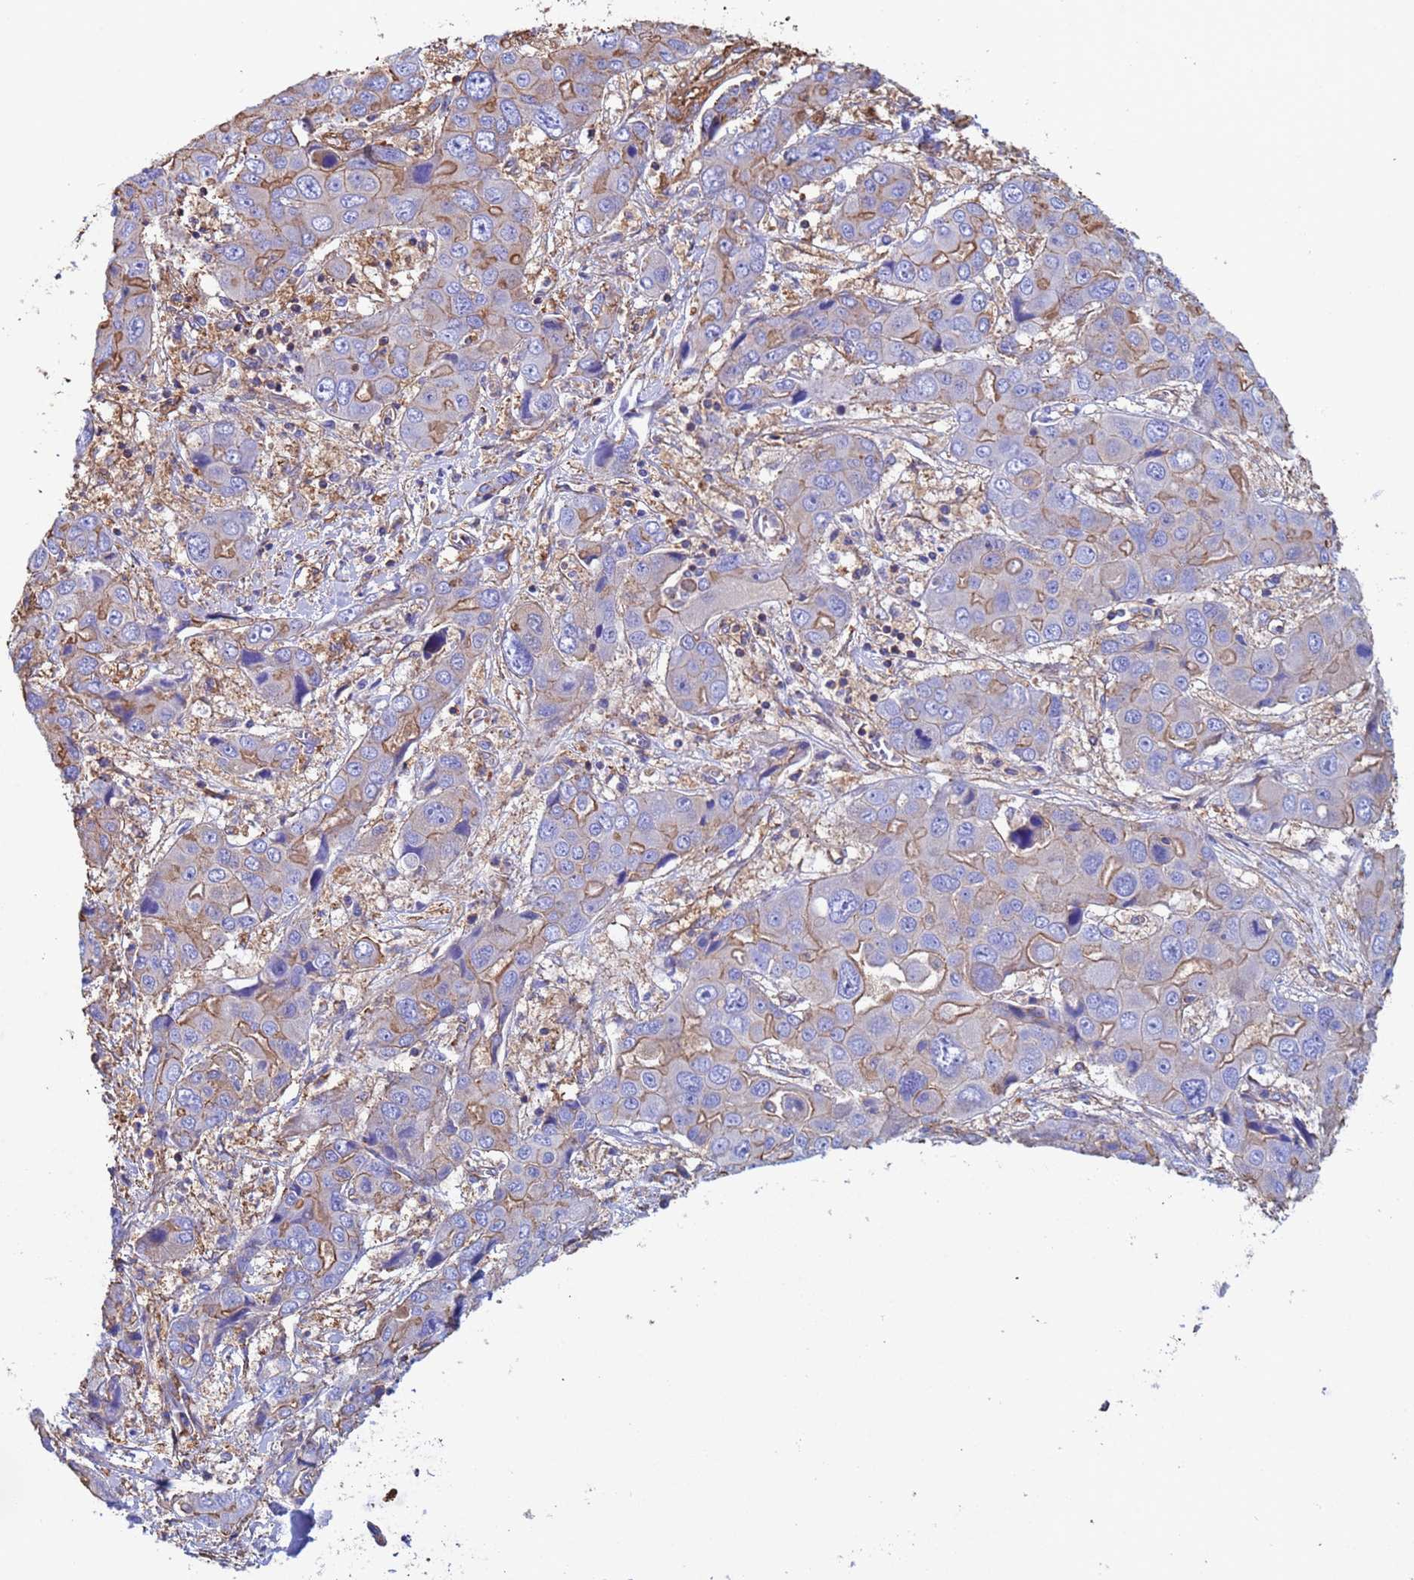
{"staining": {"intensity": "weak", "quantity": "25%-75%", "location": "cytoplasmic/membranous"}, "tissue": "liver cancer", "cell_type": "Tumor cells", "image_type": "cancer", "snomed": [{"axis": "morphology", "description": "Cholangiocarcinoma"}, {"axis": "topography", "description": "Liver"}], "caption": "A micrograph of human liver cancer stained for a protein demonstrates weak cytoplasmic/membranous brown staining in tumor cells.", "gene": "MYL12A", "patient": {"sex": "male", "age": 67}}